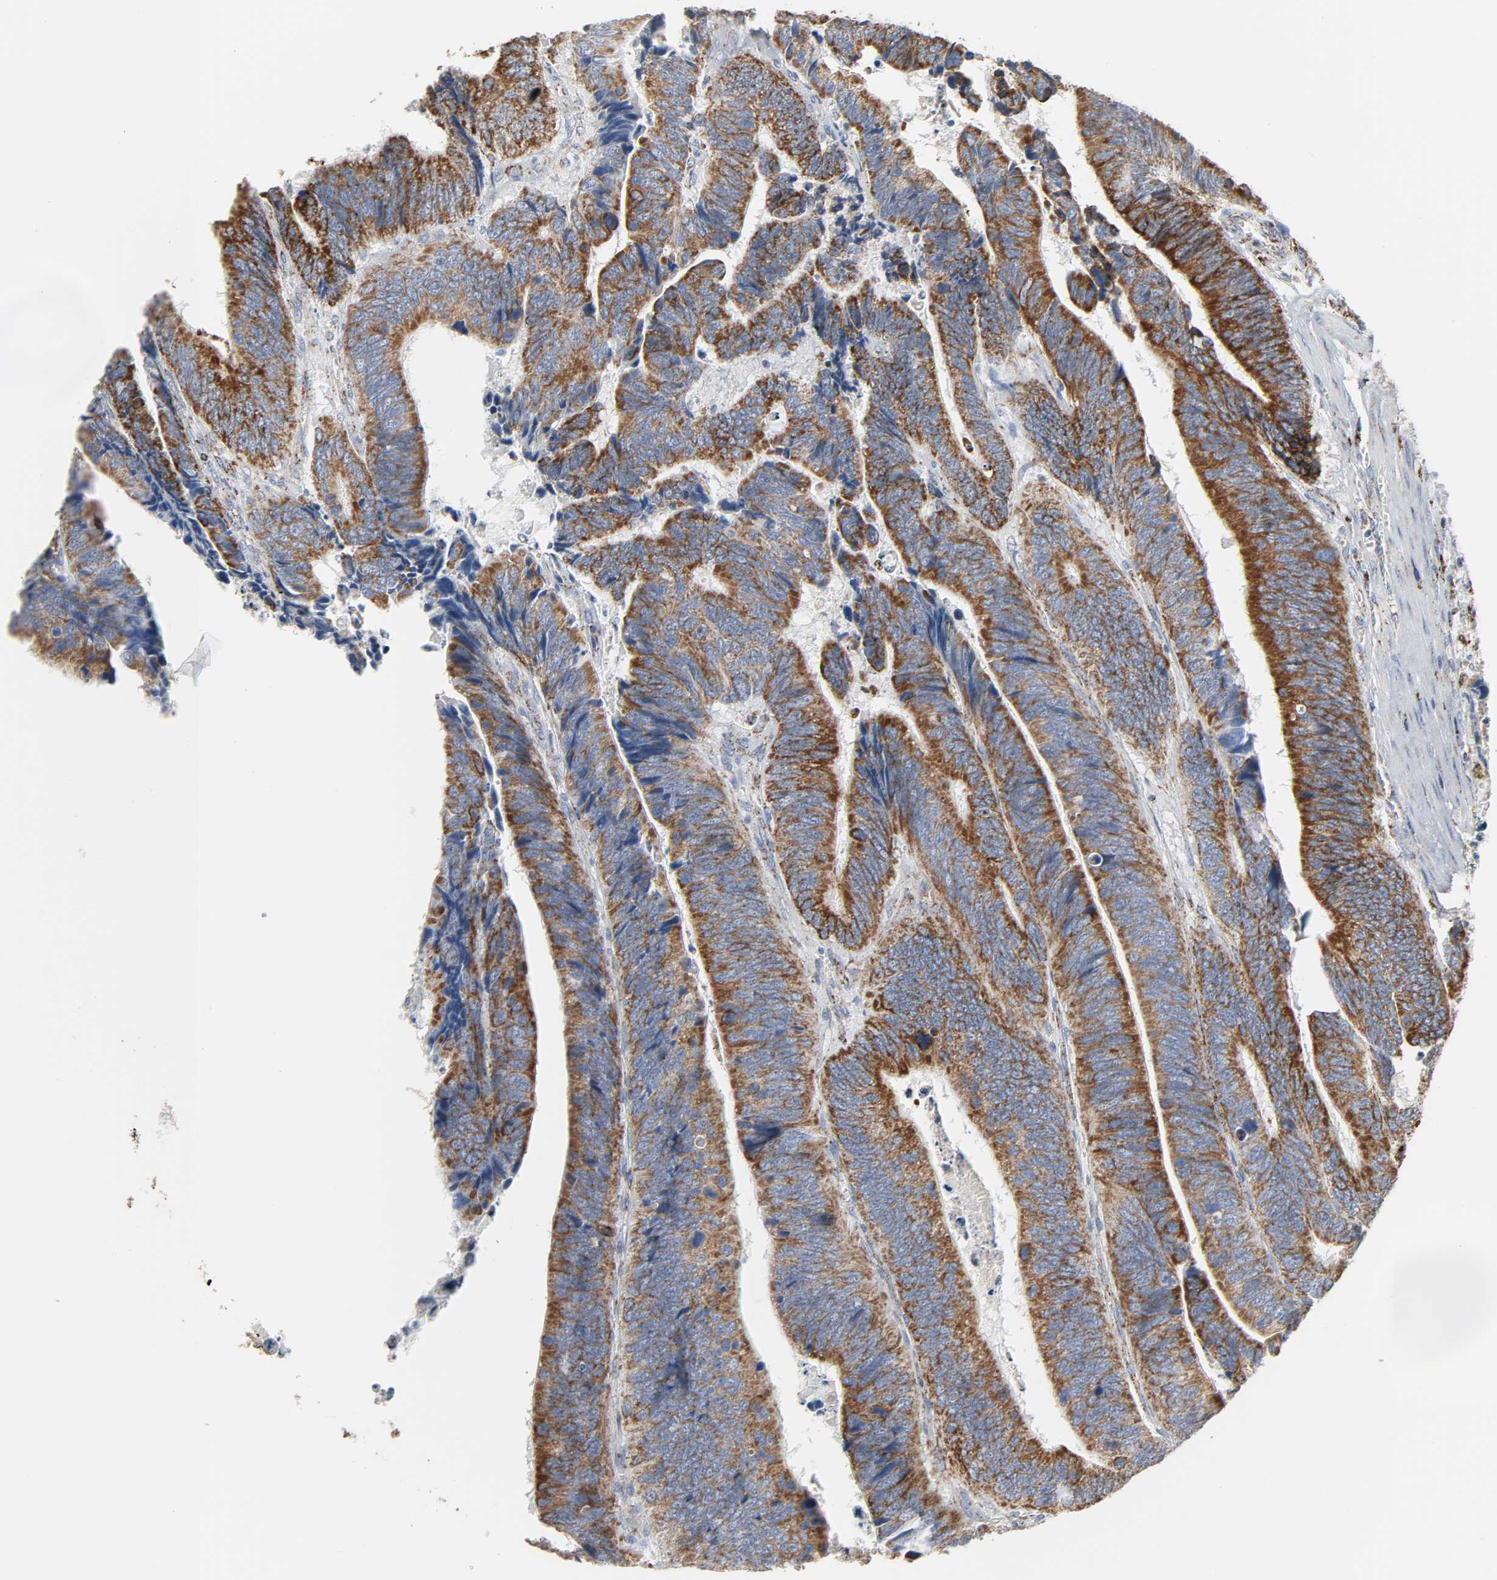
{"staining": {"intensity": "strong", "quantity": ">75%", "location": "cytoplasmic/membranous"}, "tissue": "colorectal cancer", "cell_type": "Tumor cells", "image_type": "cancer", "snomed": [{"axis": "morphology", "description": "Adenocarcinoma, NOS"}, {"axis": "topography", "description": "Colon"}], "caption": "Colorectal adenocarcinoma stained for a protein (brown) exhibits strong cytoplasmic/membranous positive staining in approximately >75% of tumor cells.", "gene": "ACAT1", "patient": {"sex": "male", "age": 72}}